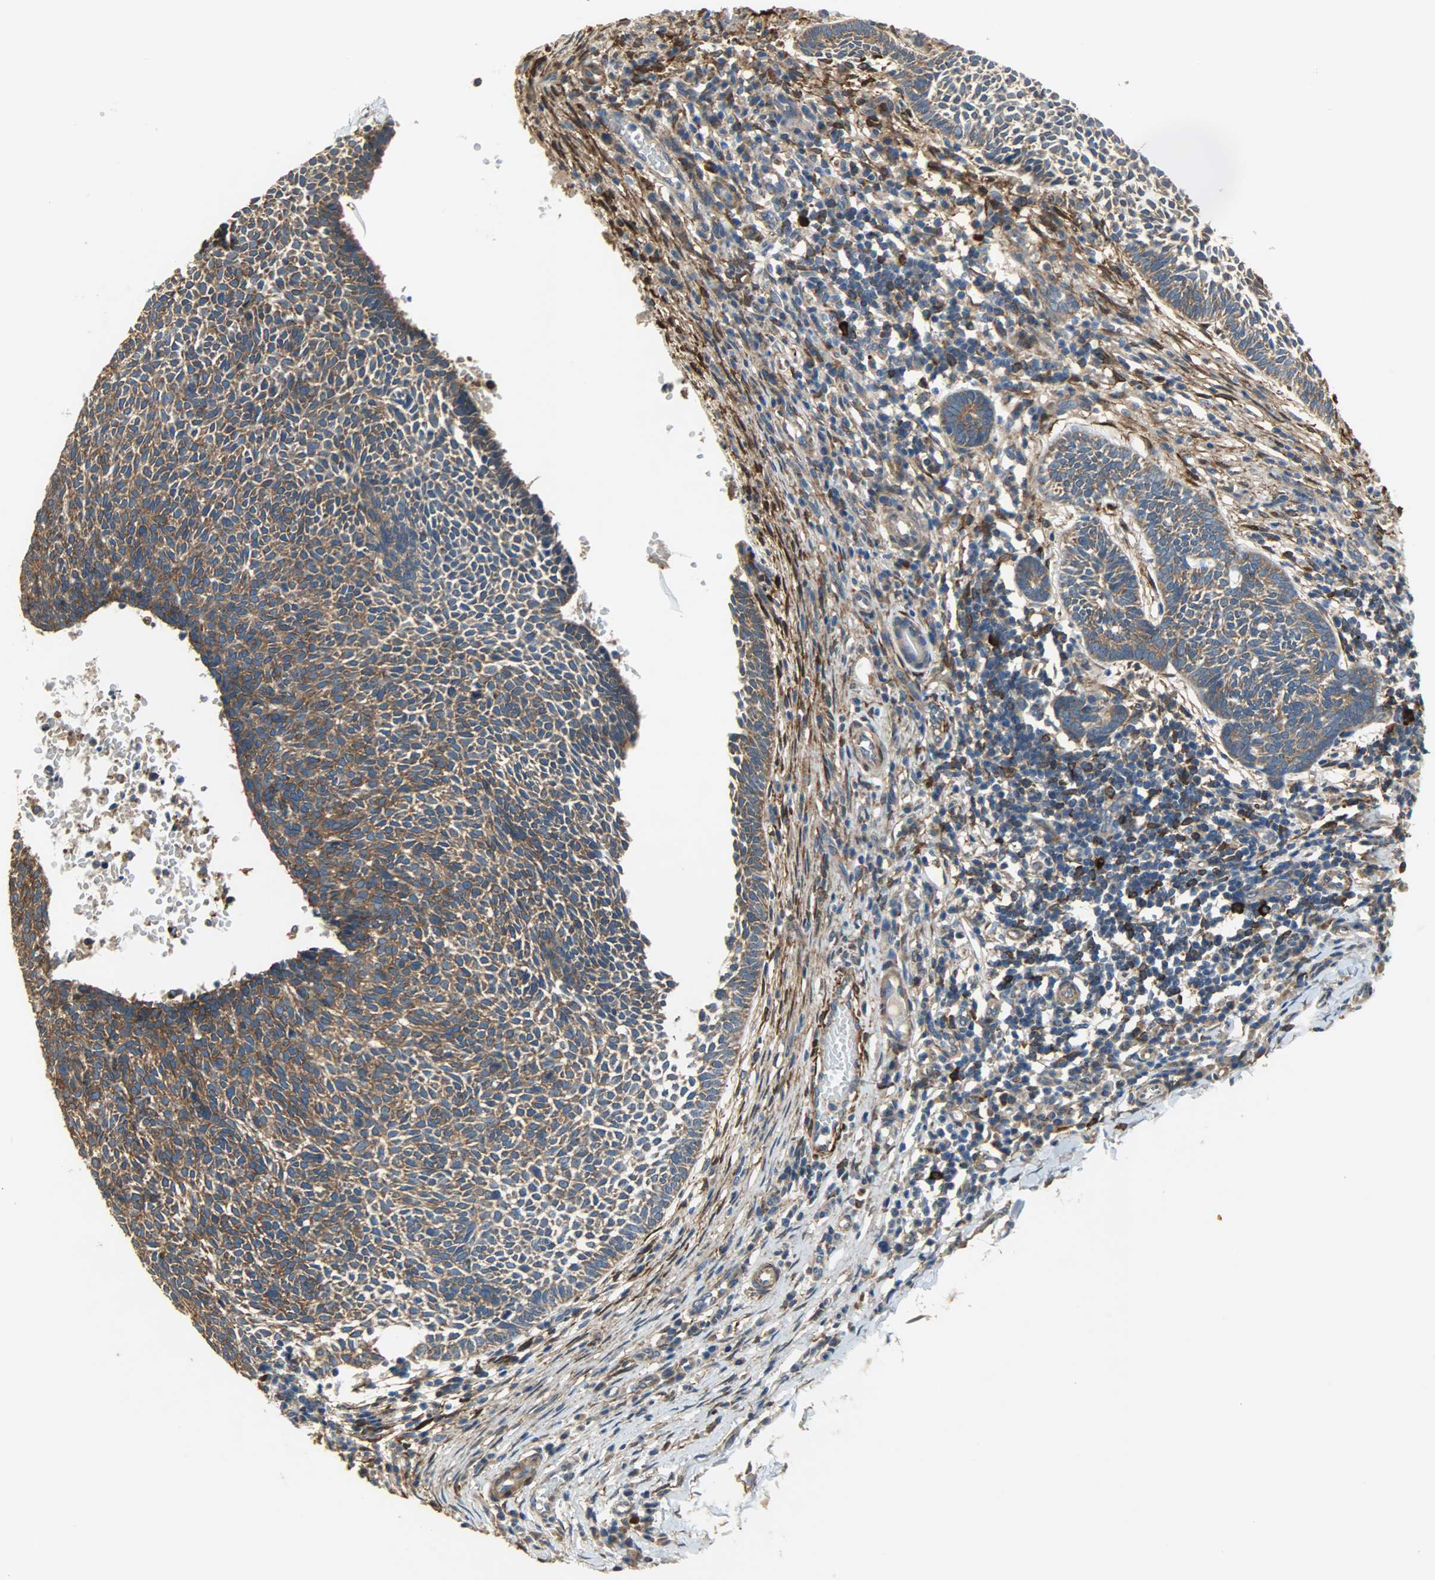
{"staining": {"intensity": "strong", "quantity": ">75%", "location": "cytoplasmic/membranous"}, "tissue": "skin cancer", "cell_type": "Tumor cells", "image_type": "cancer", "snomed": [{"axis": "morphology", "description": "Normal tissue, NOS"}, {"axis": "morphology", "description": "Basal cell carcinoma"}, {"axis": "topography", "description": "Skin"}], "caption": "Skin cancer (basal cell carcinoma) stained with DAB IHC exhibits high levels of strong cytoplasmic/membranous positivity in approximately >75% of tumor cells.", "gene": "C1orf198", "patient": {"sex": "male", "age": 87}}